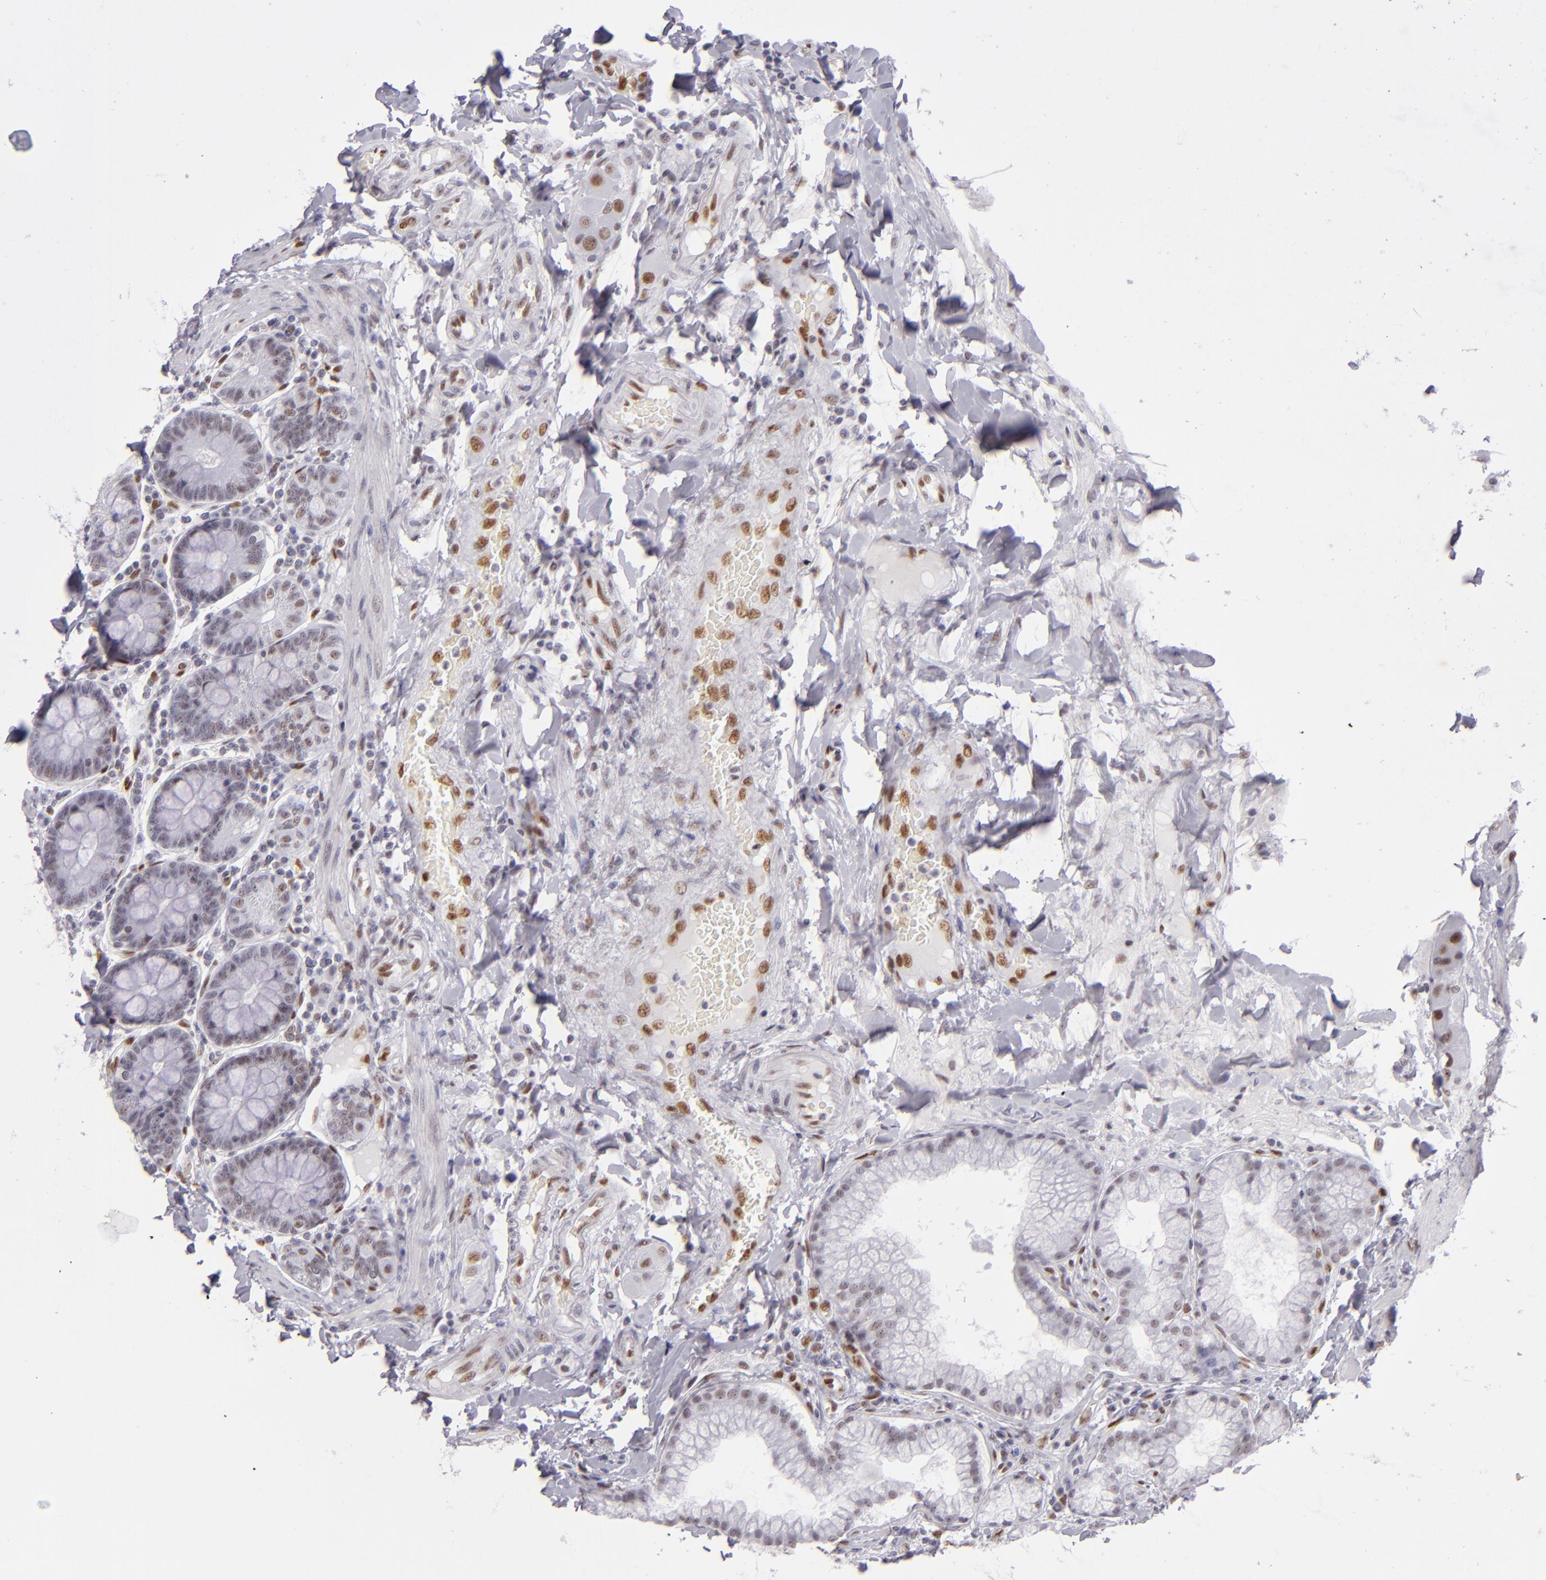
{"staining": {"intensity": "weak", "quantity": "<25%", "location": "nuclear"}, "tissue": "duodenum", "cell_type": "Glandular cells", "image_type": "normal", "snomed": [{"axis": "morphology", "description": "Normal tissue, NOS"}, {"axis": "topography", "description": "Duodenum"}], "caption": "Protein analysis of normal duodenum demonstrates no significant positivity in glandular cells. Brightfield microscopy of IHC stained with DAB (3,3'-diaminobenzidine) (brown) and hematoxylin (blue), captured at high magnification.", "gene": "TOP3A", "patient": {"sex": "male", "age": 50}}